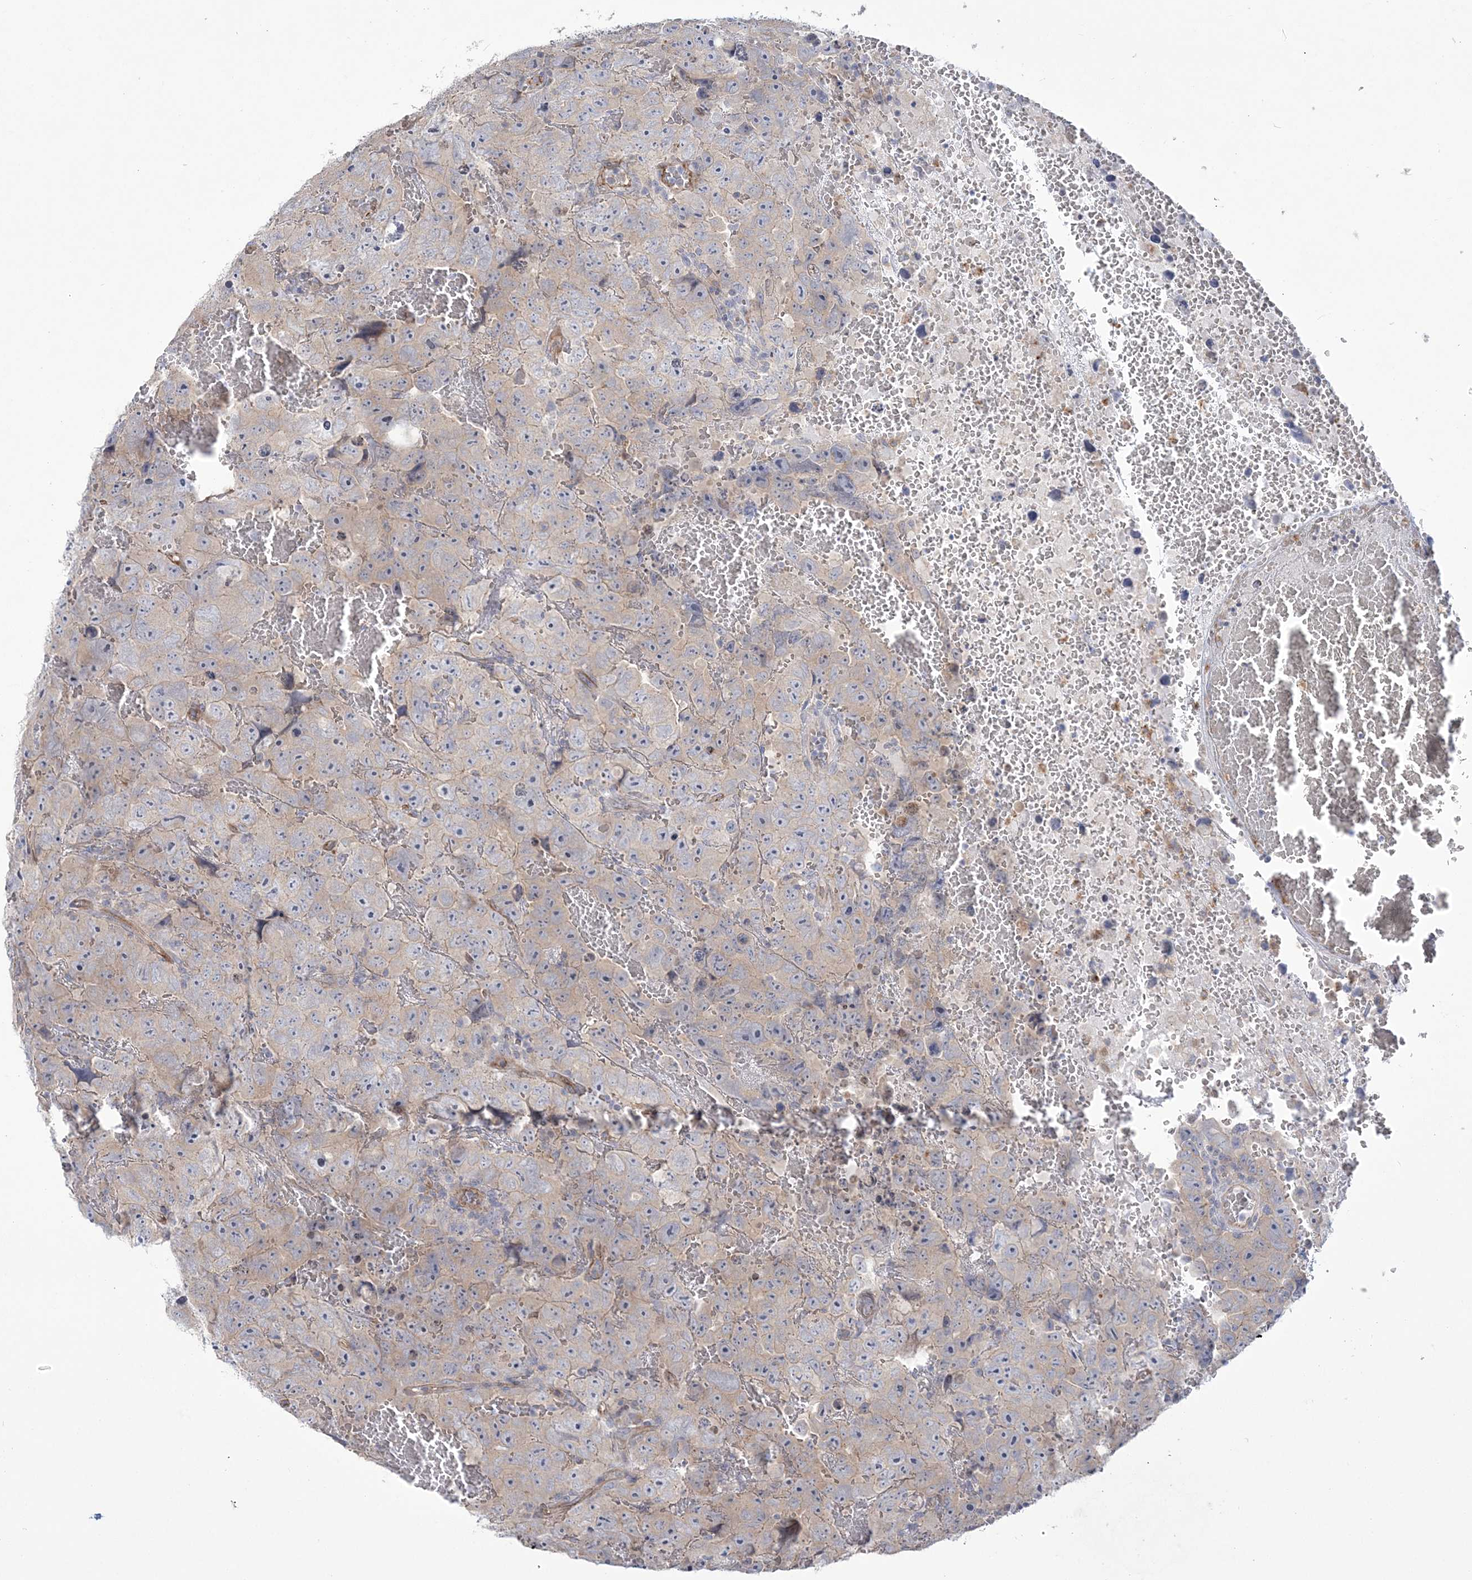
{"staining": {"intensity": "weak", "quantity": "25%-75%", "location": "cytoplasmic/membranous"}, "tissue": "testis cancer", "cell_type": "Tumor cells", "image_type": "cancer", "snomed": [{"axis": "morphology", "description": "Carcinoma, Embryonal, NOS"}, {"axis": "topography", "description": "Testis"}], "caption": "The histopathology image demonstrates a brown stain indicating the presence of a protein in the cytoplasmic/membranous of tumor cells in testis cancer (embryonal carcinoma).", "gene": "FARSB", "patient": {"sex": "male", "age": 45}}